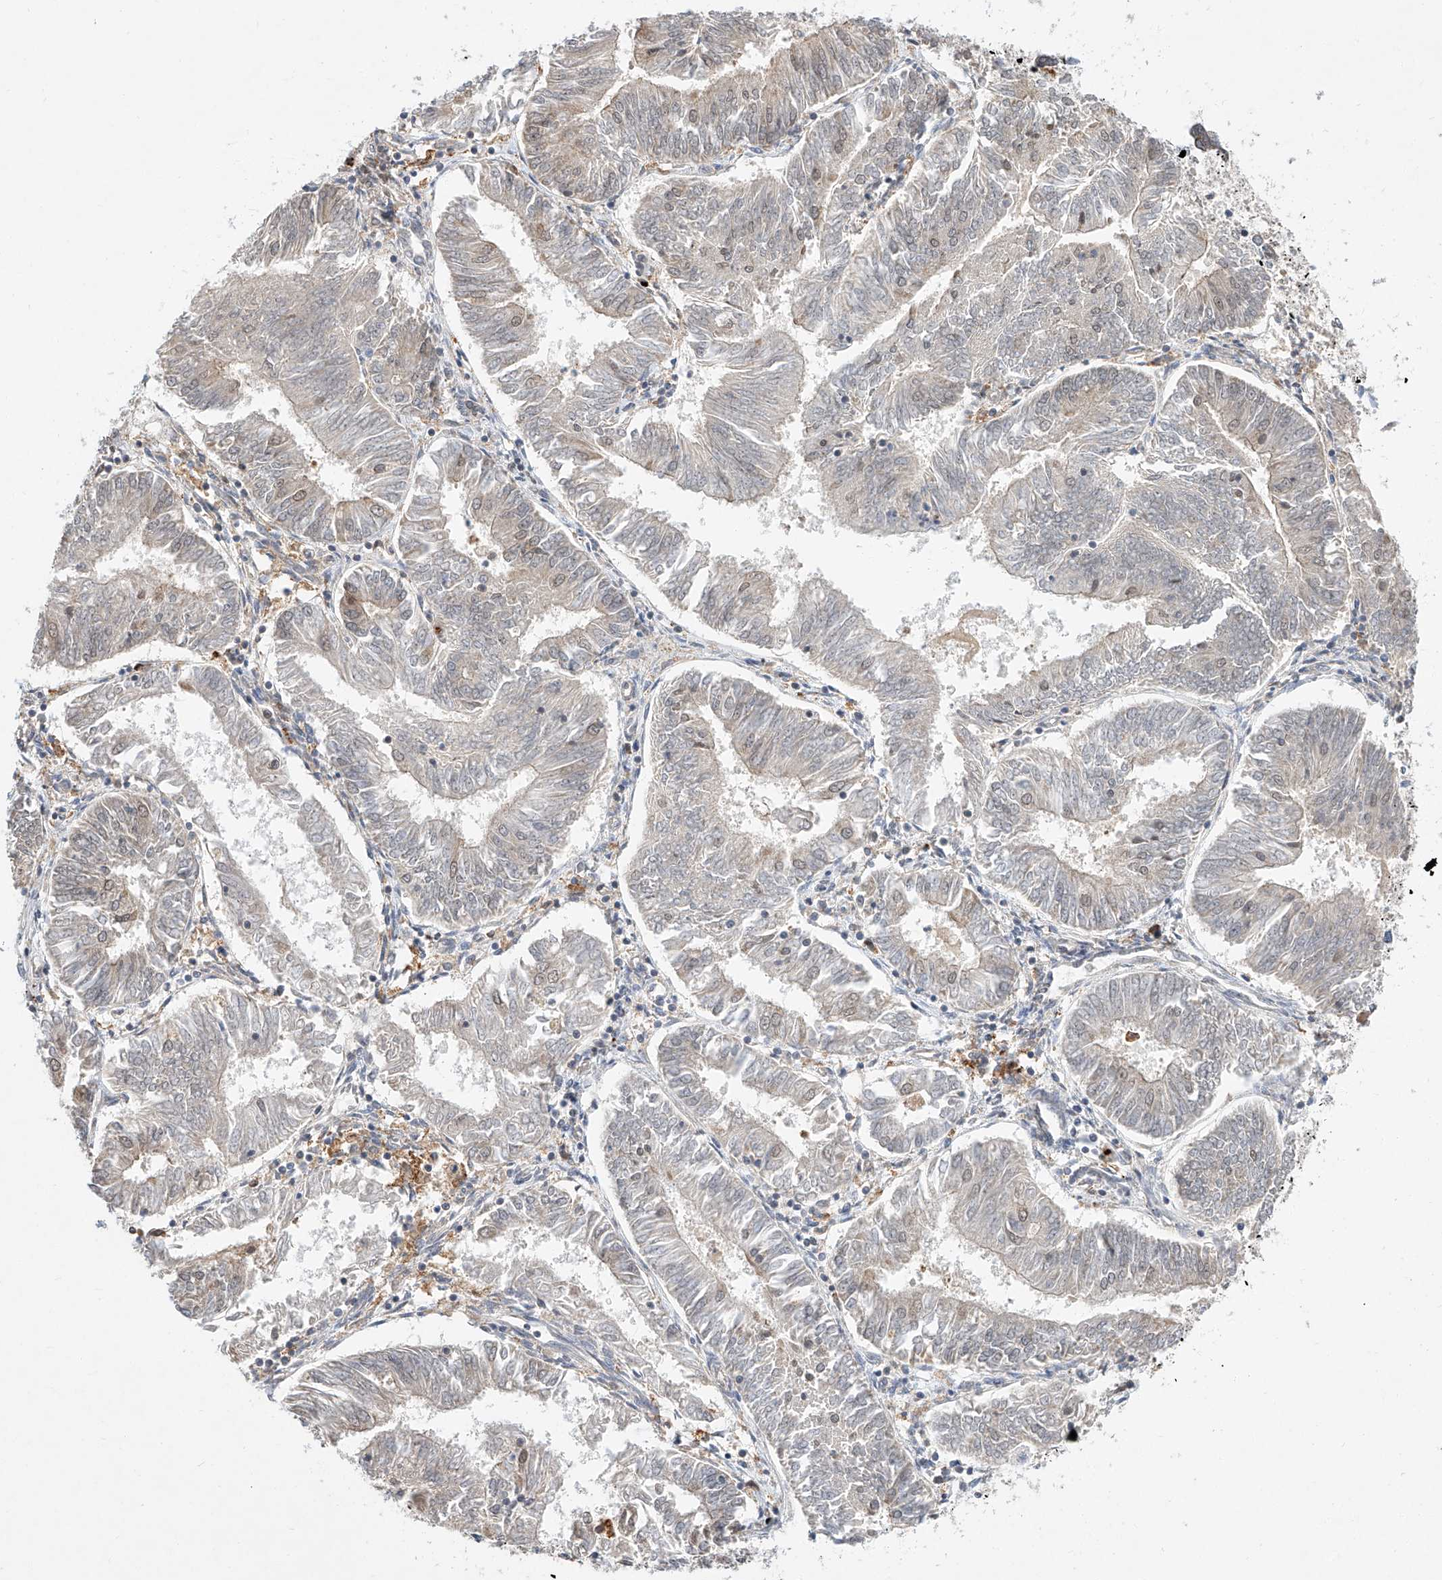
{"staining": {"intensity": "weak", "quantity": "<25%", "location": "nuclear"}, "tissue": "endometrial cancer", "cell_type": "Tumor cells", "image_type": "cancer", "snomed": [{"axis": "morphology", "description": "Adenocarcinoma, NOS"}, {"axis": "topography", "description": "Endometrium"}], "caption": "There is no significant staining in tumor cells of endometrial adenocarcinoma.", "gene": "DIRAS3", "patient": {"sex": "female", "age": 58}}